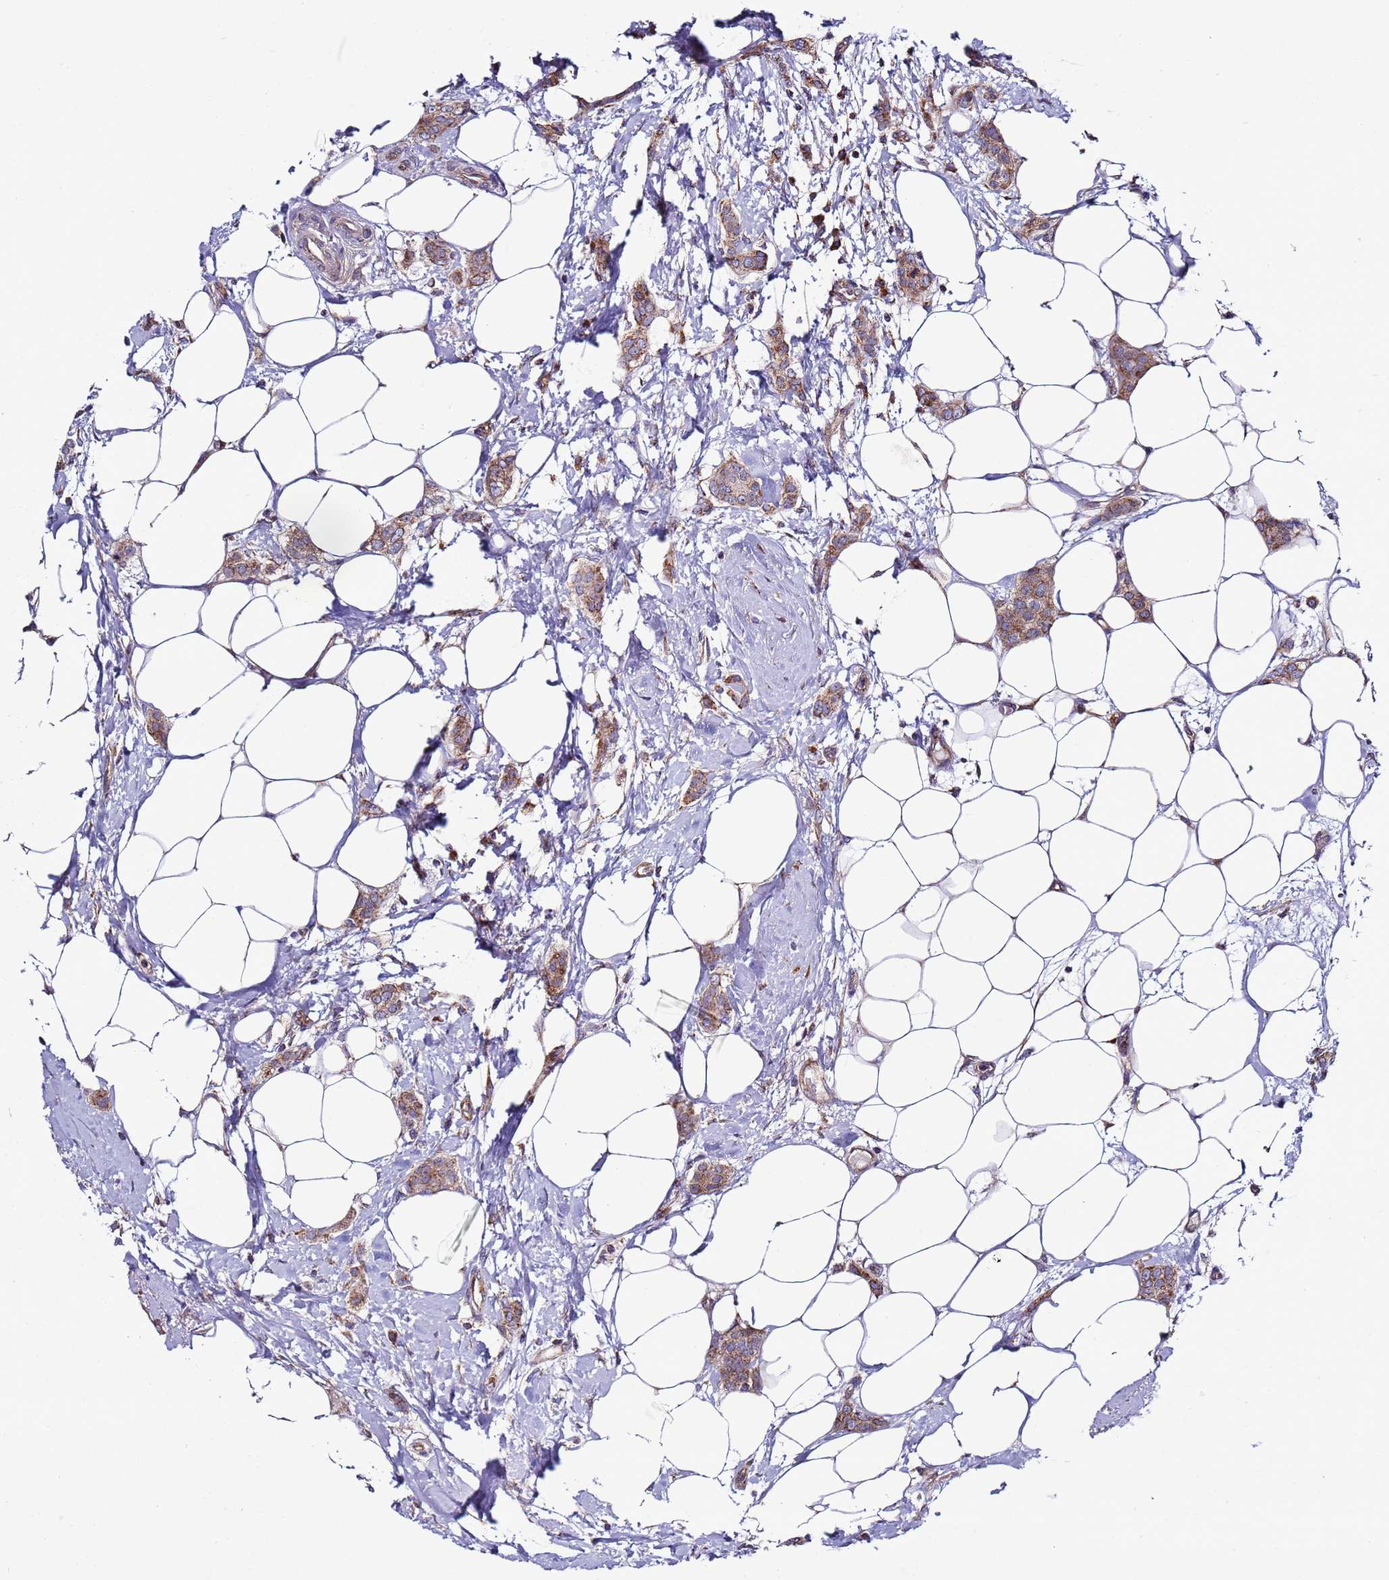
{"staining": {"intensity": "moderate", "quantity": ">75%", "location": "cytoplasmic/membranous"}, "tissue": "breast cancer", "cell_type": "Tumor cells", "image_type": "cancer", "snomed": [{"axis": "morphology", "description": "Duct carcinoma"}, {"axis": "topography", "description": "Breast"}], "caption": "IHC histopathology image of neoplastic tissue: breast cancer stained using immunohistochemistry (IHC) exhibits medium levels of moderate protein expression localized specifically in the cytoplasmic/membranous of tumor cells, appearing as a cytoplasmic/membranous brown color.", "gene": "AHI1", "patient": {"sex": "female", "age": 72}}